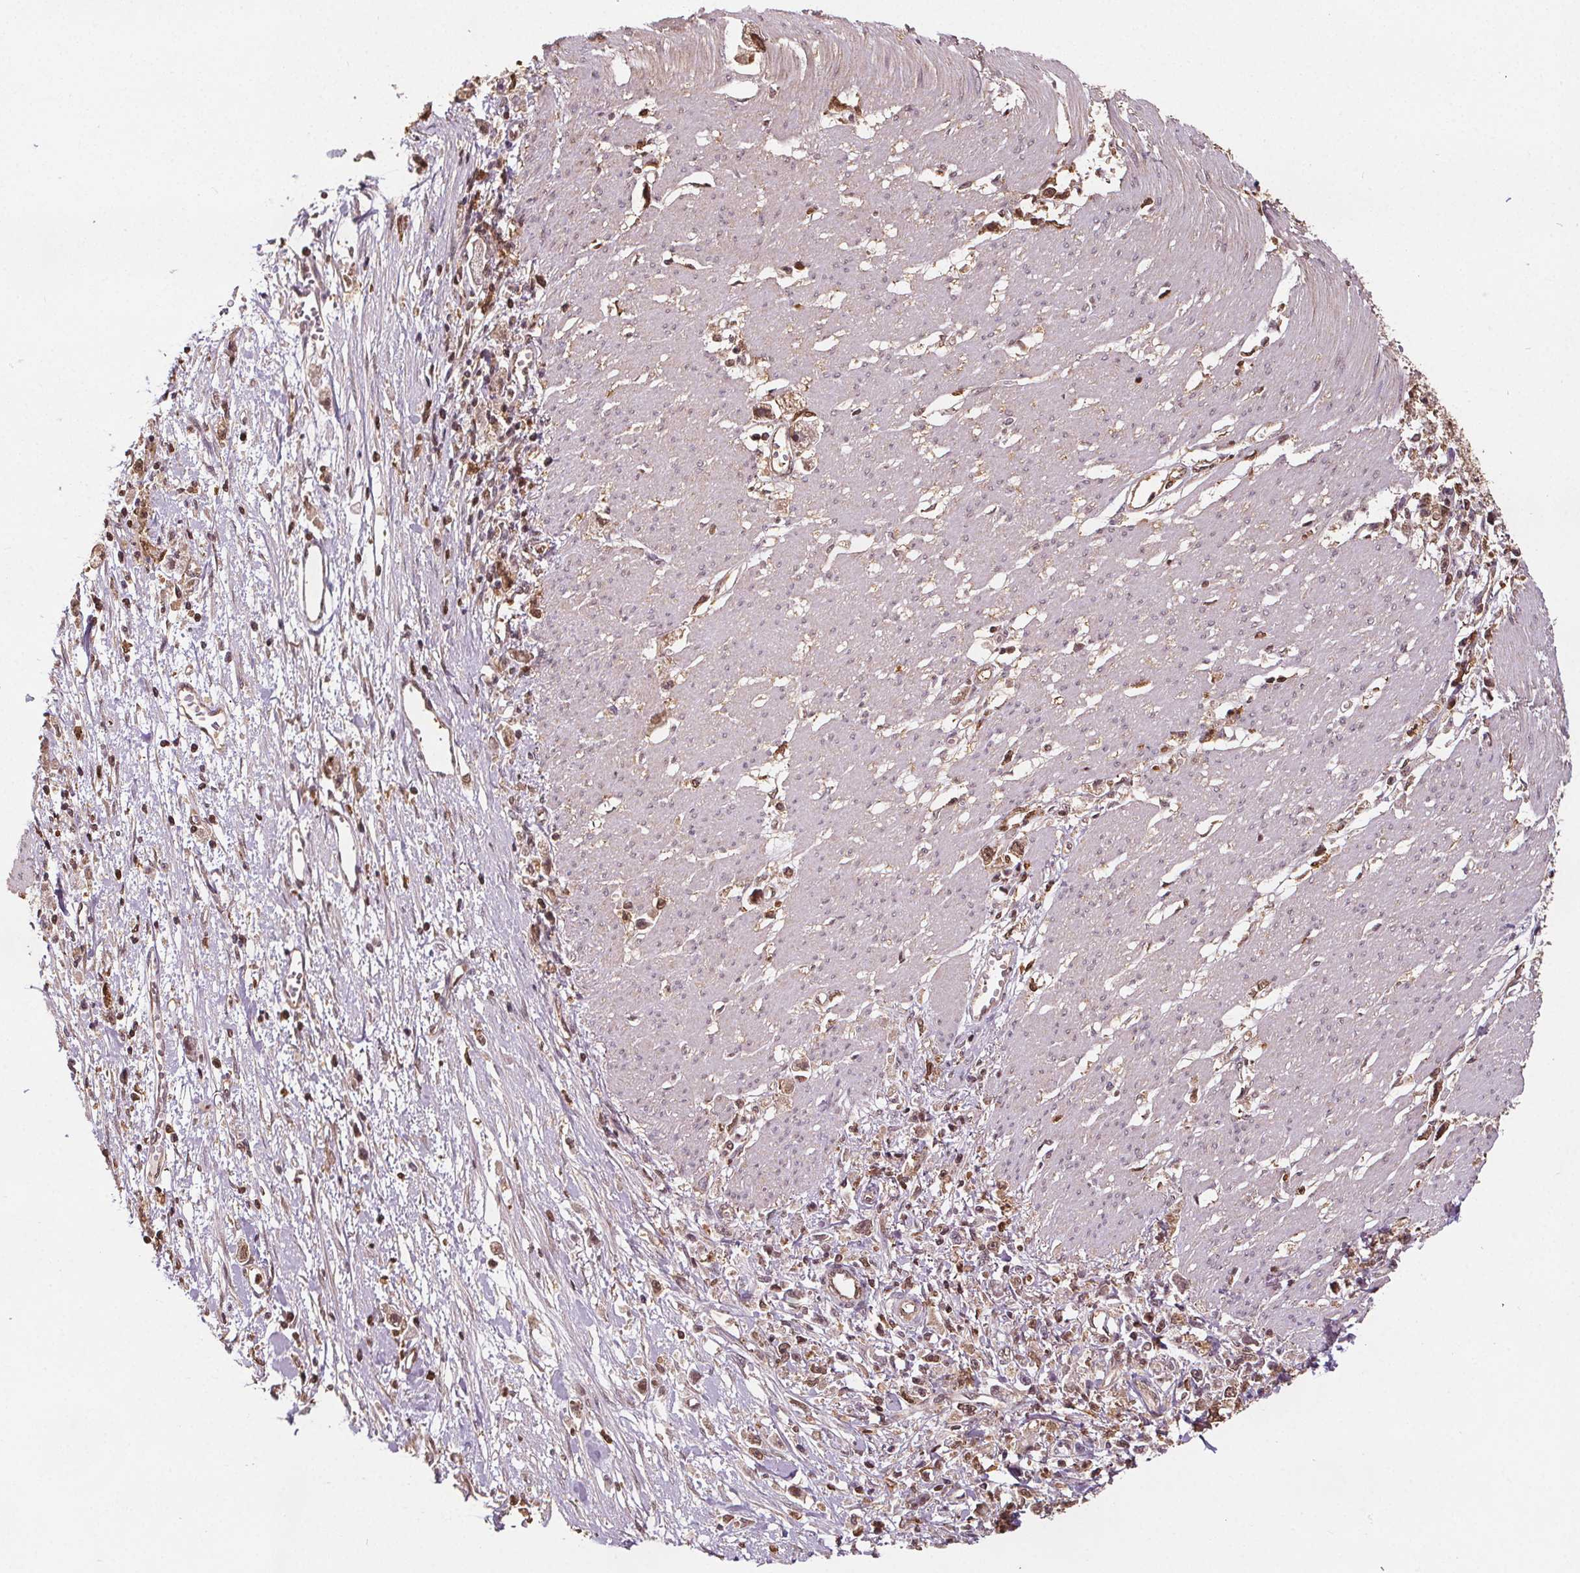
{"staining": {"intensity": "moderate", "quantity": ">75%", "location": "cytoplasmic/membranous,nuclear"}, "tissue": "stomach cancer", "cell_type": "Tumor cells", "image_type": "cancer", "snomed": [{"axis": "morphology", "description": "Adenocarcinoma, NOS"}, {"axis": "topography", "description": "Stomach"}], "caption": "IHC histopathology image of human stomach adenocarcinoma stained for a protein (brown), which displays medium levels of moderate cytoplasmic/membranous and nuclear positivity in about >75% of tumor cells.", "gene": "ENO1", "patient": {"sex": "female", "age": 59}}